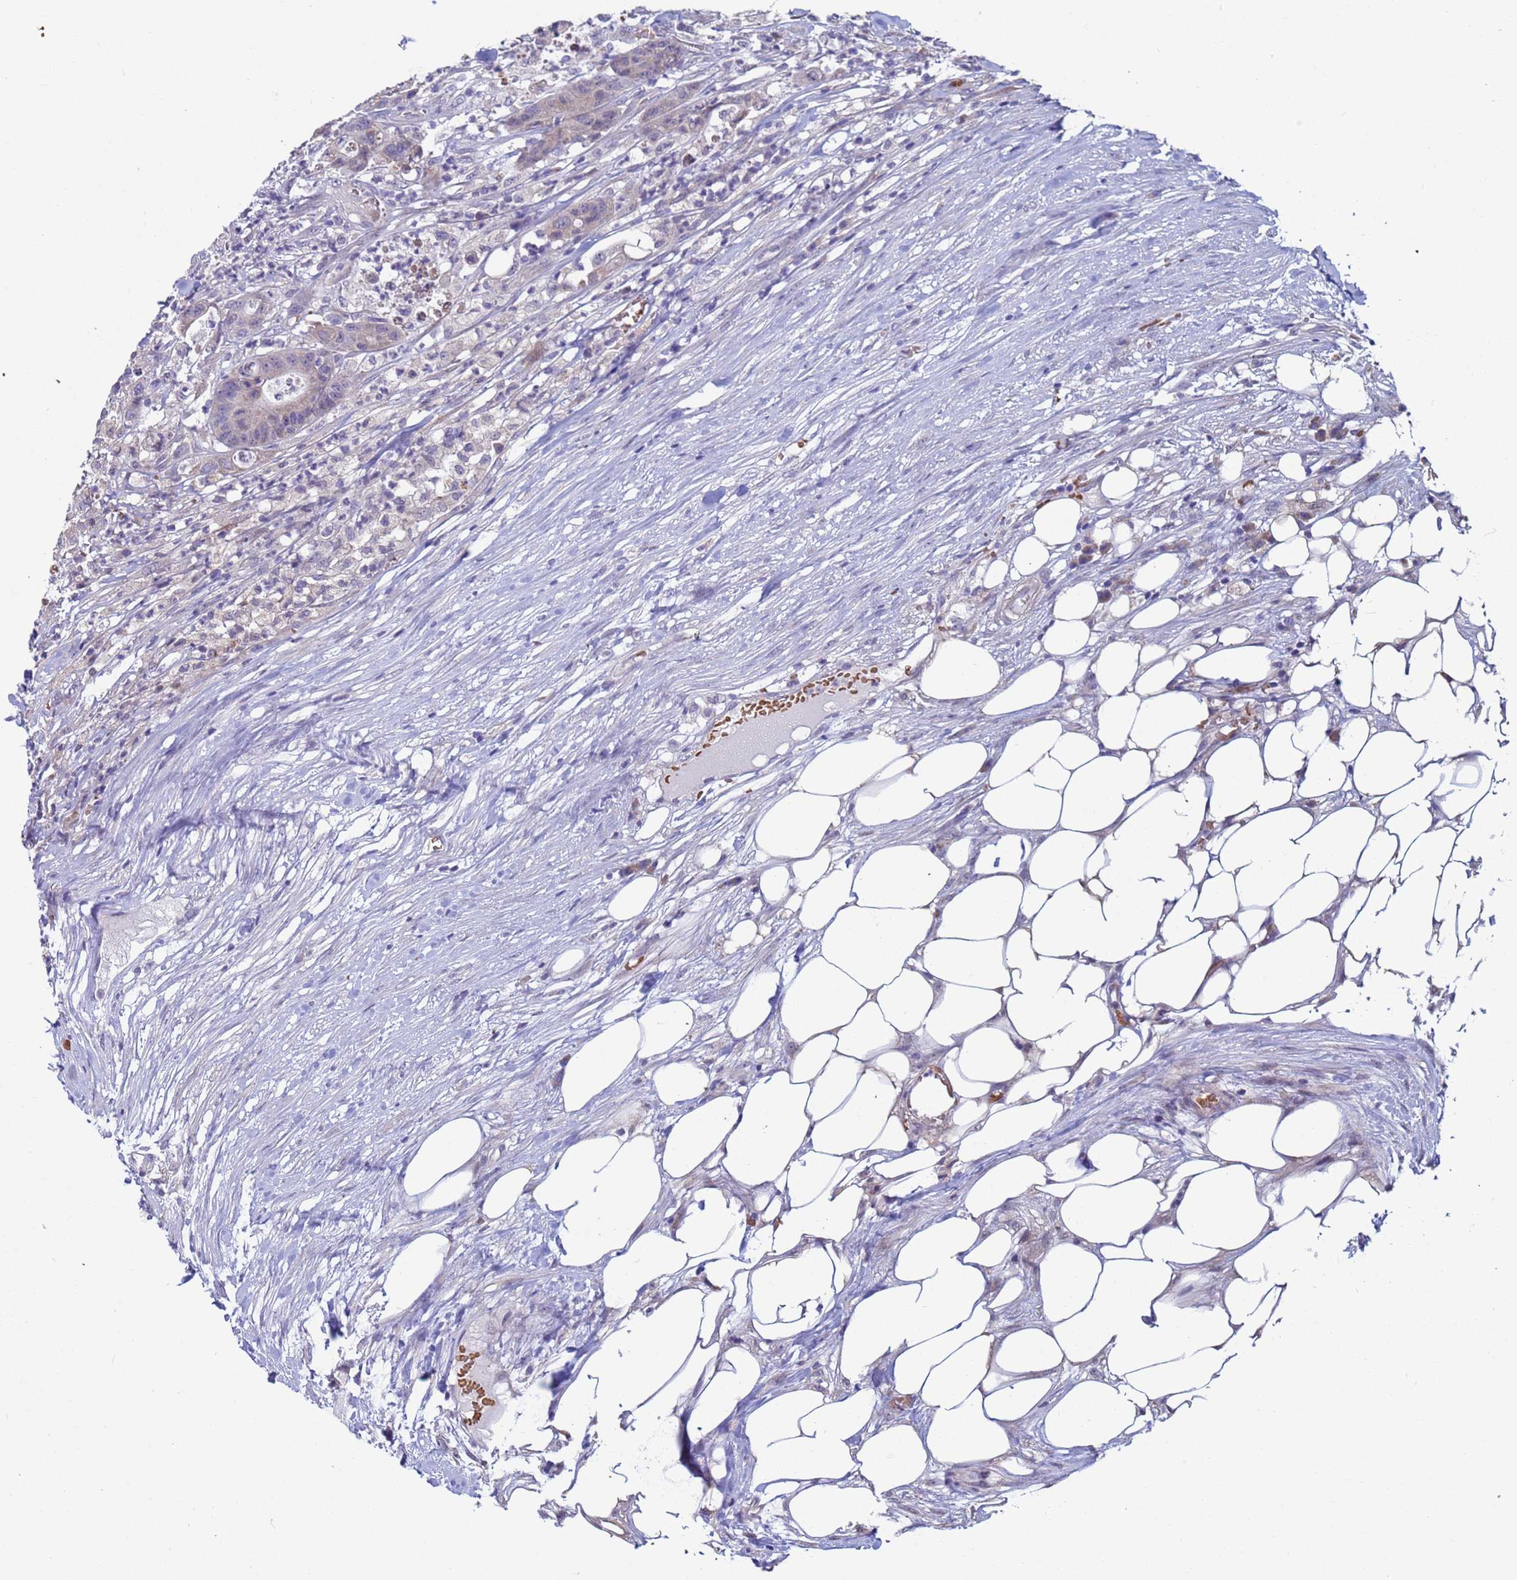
{"staining": {"intensity": "negative", "quantity": "none", "location": "none"}, "tissue": "colorectal cancer", "cell_type": "Tumor cells", "image_type": "cancer", "snomed": [{"axis": "morphology", "description": "Adenocarcinoma, NOS"}, {"axis": "topography", "description": "Colon"}], "caption": "Immunohistochemistry image of human colorectal cancer (adenocarcinoma) stained for a protein (brown), which shows no staining in tumor cells. (DAB (3,3'-diaminobenzidine) immunohistochemistry (IHC) with hematoxylin counter stain).", "gene": "CLHC1", "patient": {"sex": "female", "age": 84}}